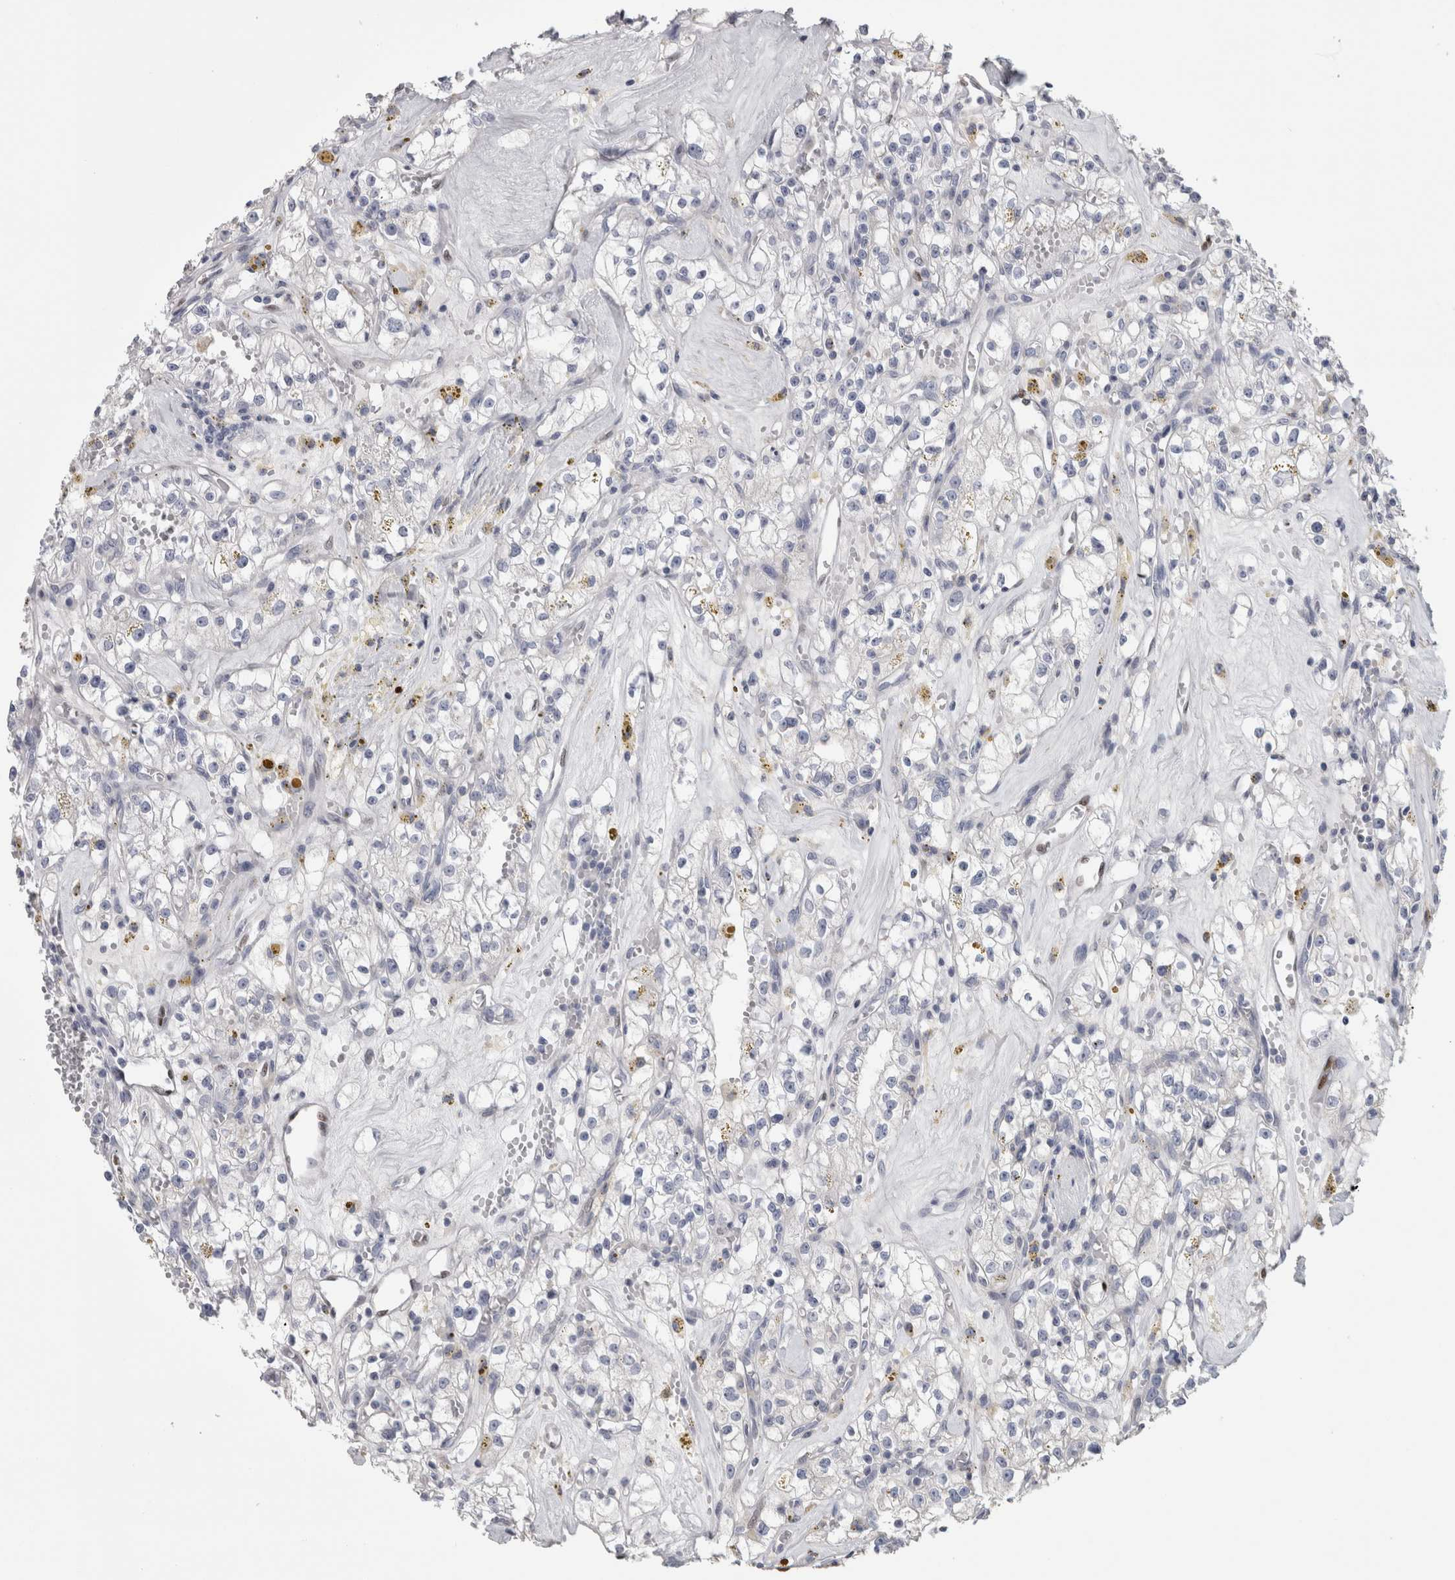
{"staining": {"intensity": "negative", "quantity": "none", "location": "none"}, "tissue": "renal cancer", "cell_type": "Tumor cells", "image_type": "cancer", "snomed": [{"axis": "morphology", "description": "Adenocarcinoma, NOS"}, {"axis": "topography", "description": "Kidney"}], "caption": "High magnification brightfield microscopy of renal adenocarcinoma stained with DAB (brown) and counterstained with hematoxylin (blue): tumor cells show no significant positivity.", "gene": "IL33", "patient": {"sex": "male", "age": 56}}